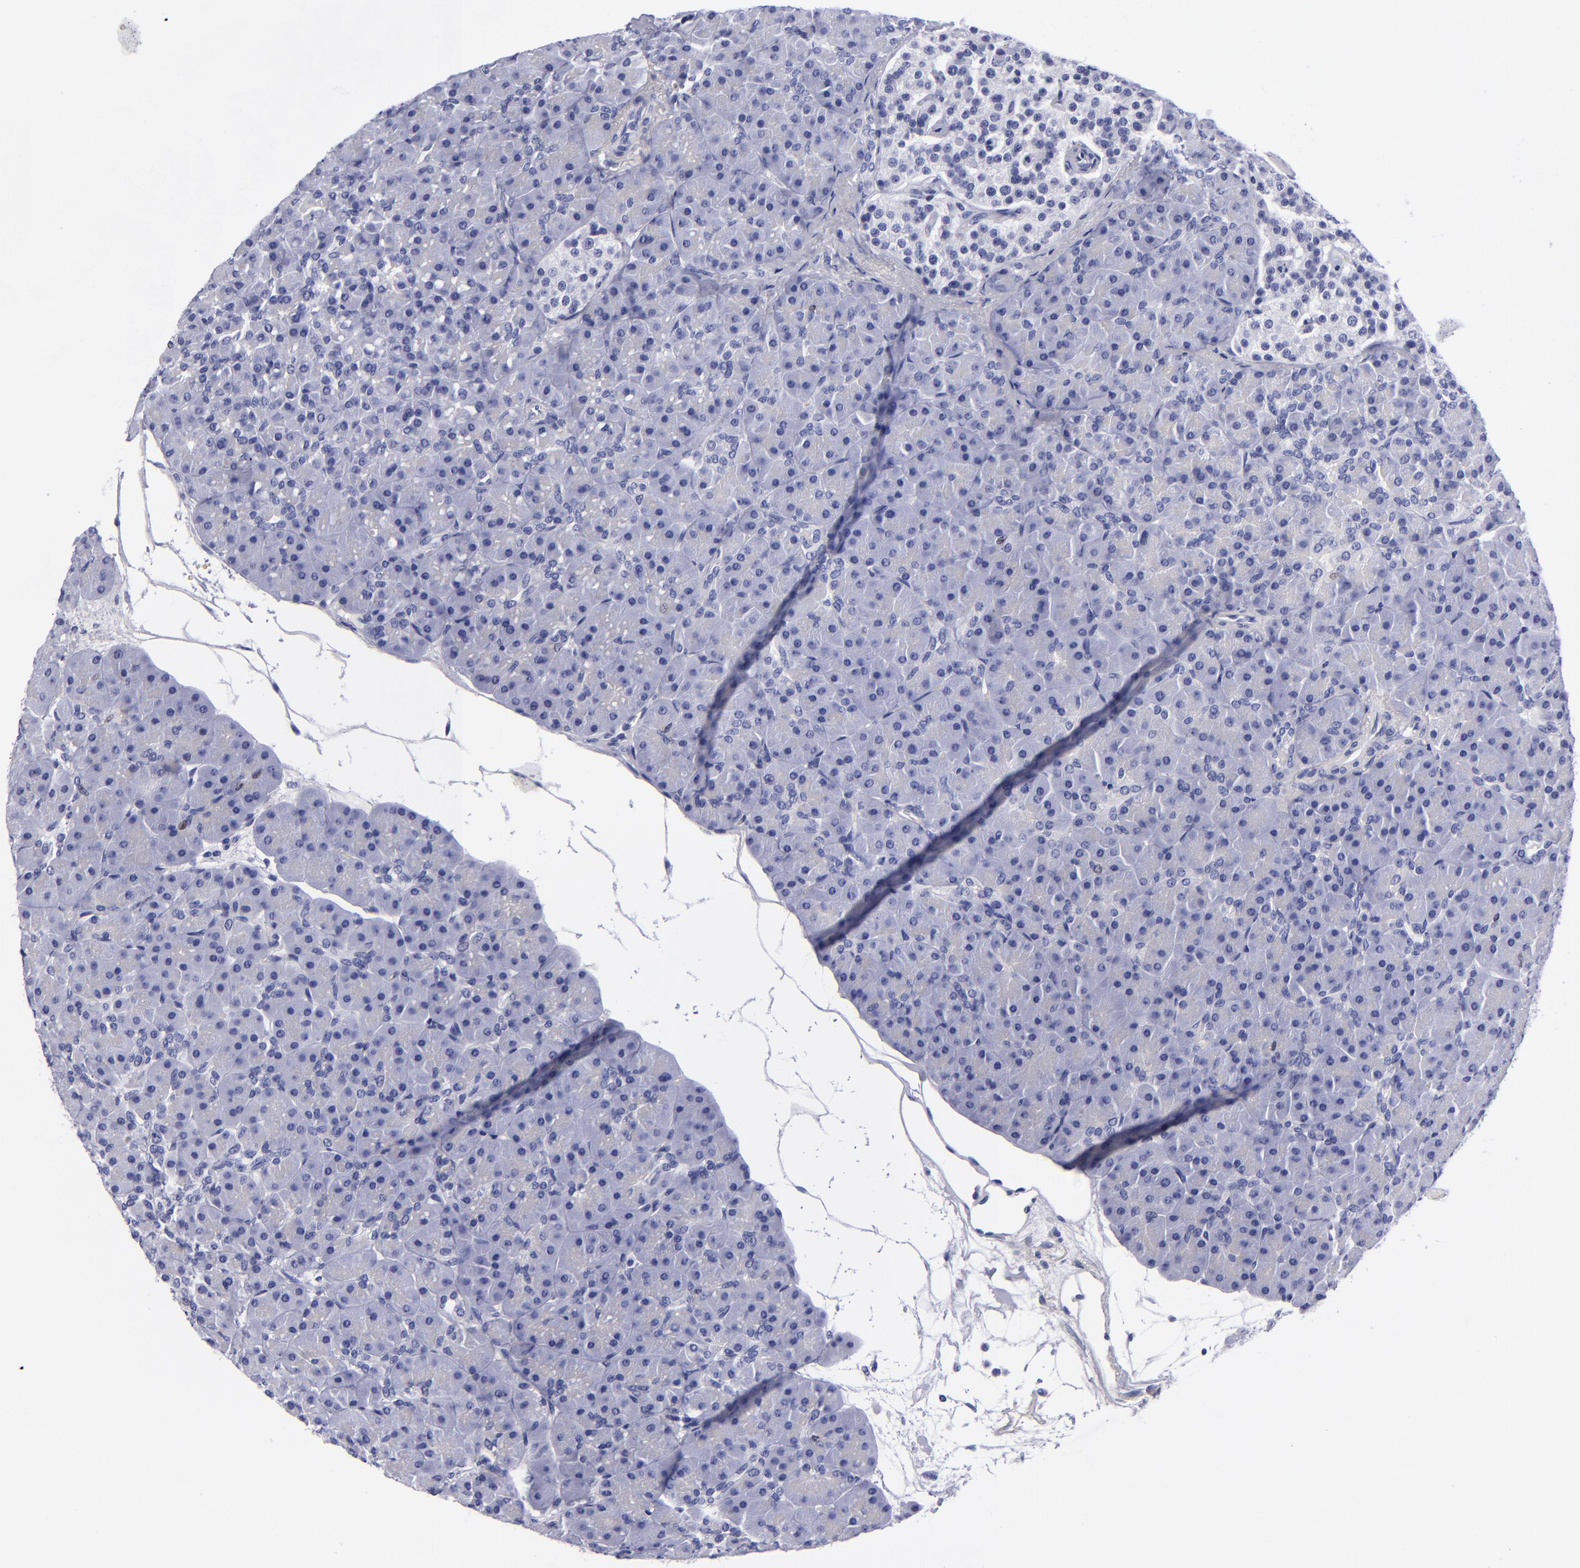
{"staining": {"intensity": "negative", "quantity": "none", "location": "none"}, "tissue": "pancreas", "cell_type": "Exocrine glandular cells", "image_type": "normal", "snomed": [{"axis": "morphology", "description": "Normal tissue, NOS"}, {"axis": "topography", "description": "Pancreas"}], "caption": "Immunohistochemistry (IHC) image of normal pancreas: human pancreas stained with DAB (3,3'-diaminobenzidine) displays no significant protein staining in exocrine glandular cells. (Brightfield microscopy of DAB IHC at high magnification).", "gene": "MCM7", "patient": {"sex": "male", "age": 66}}